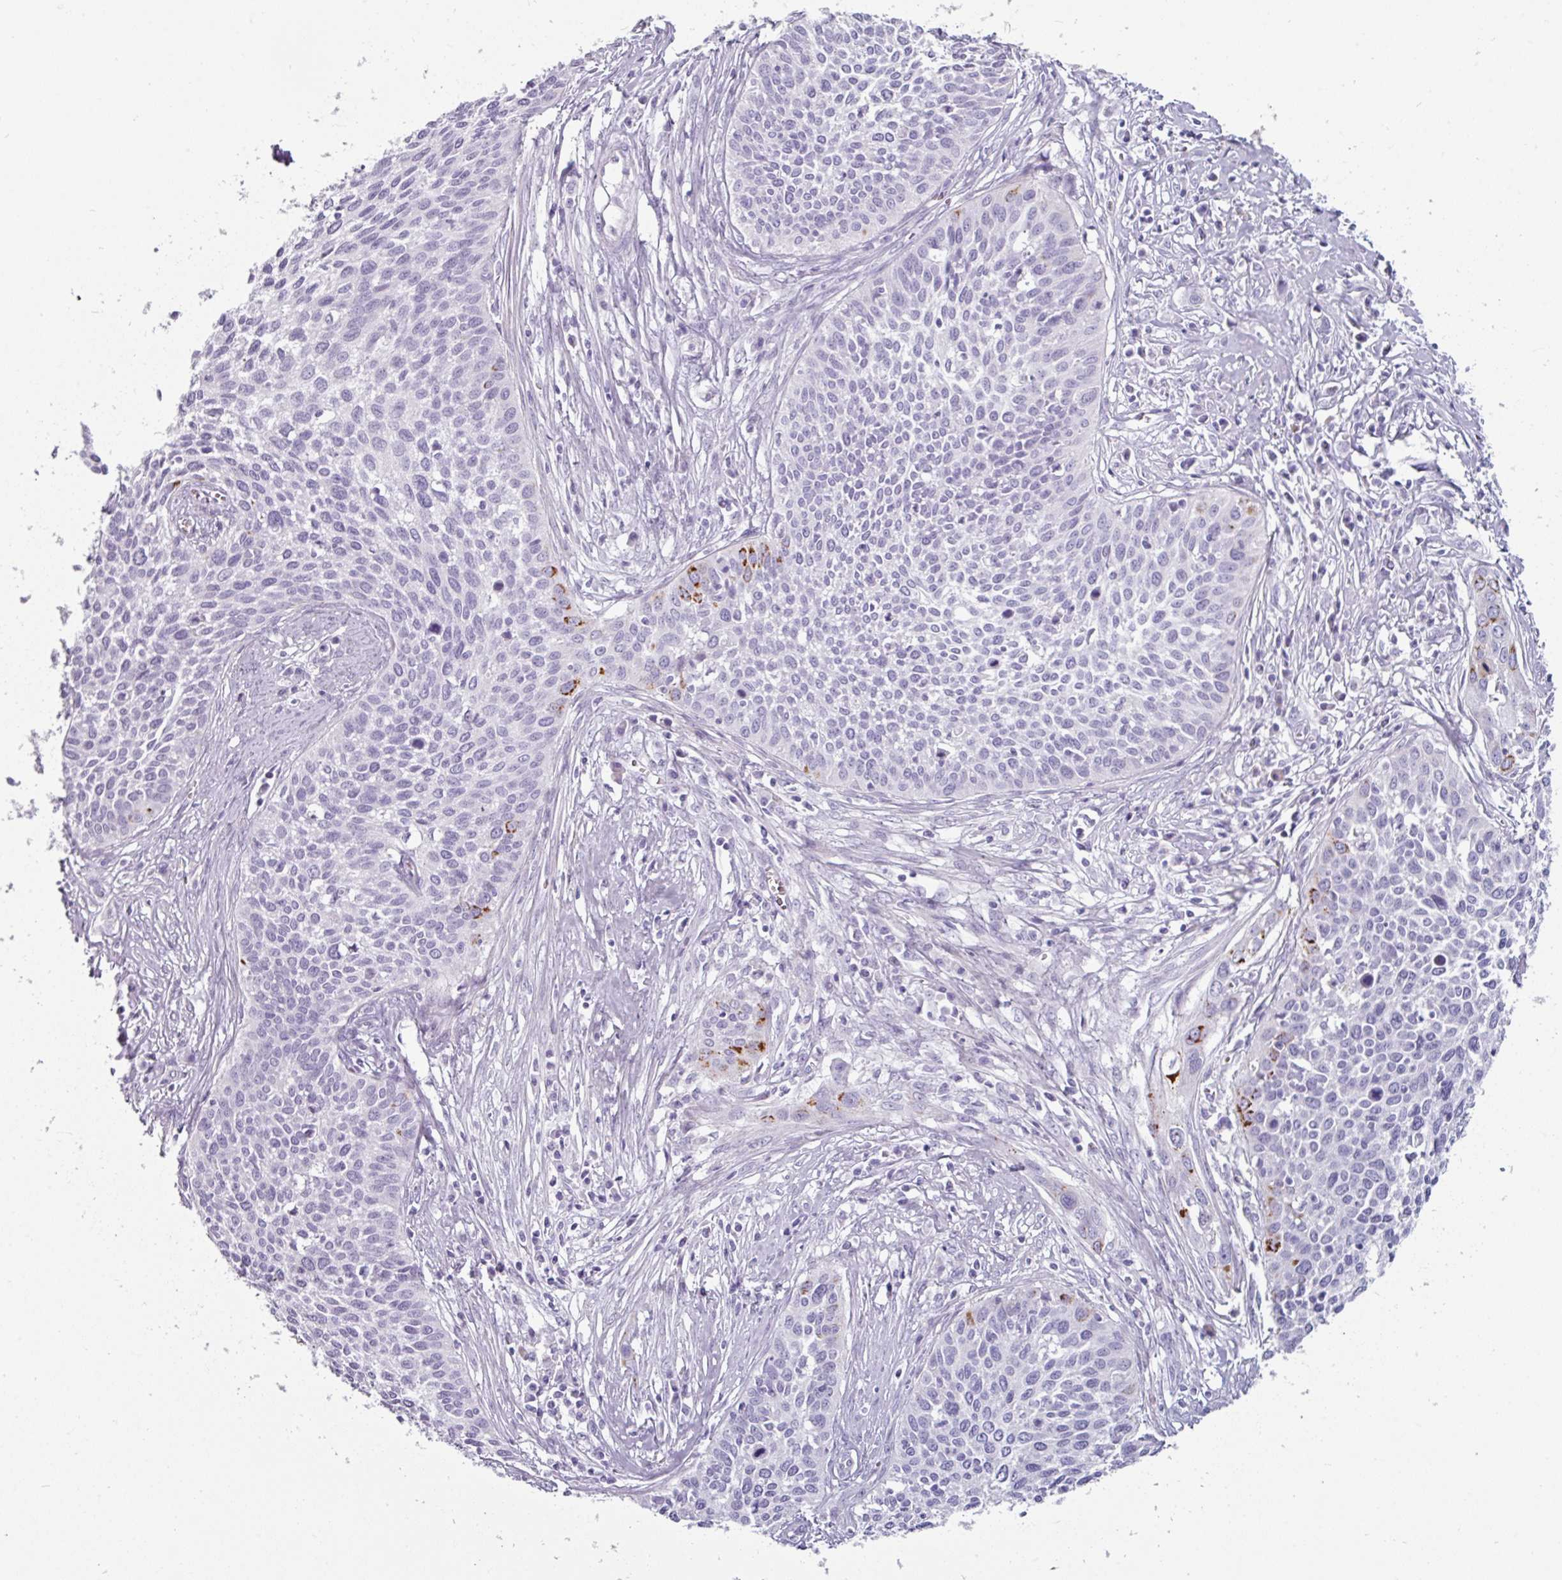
{"staining": {"intensity": "moderate", "quantity": "<25%", "location": "cytoplasmic/membranous"}, "tissue": "cervical cancer", "cell_type": "Tumor cells", "image_type": "cancer", "snomed": [{"axis": "morphology", "description": "Squamous cell carcinoma, NOS"}, {"axis": "topography", "description": "Cervix"}], "caption": "High-power microscopy captured an immunohistochemistry image of cervical cancer (squamous cell carcinoma), revealing moderate cytoplasmic/membranous expression in about <25% of tumor cells.", "gene": "CLCA1", "patient": {"sex": "female", "age": 34}}